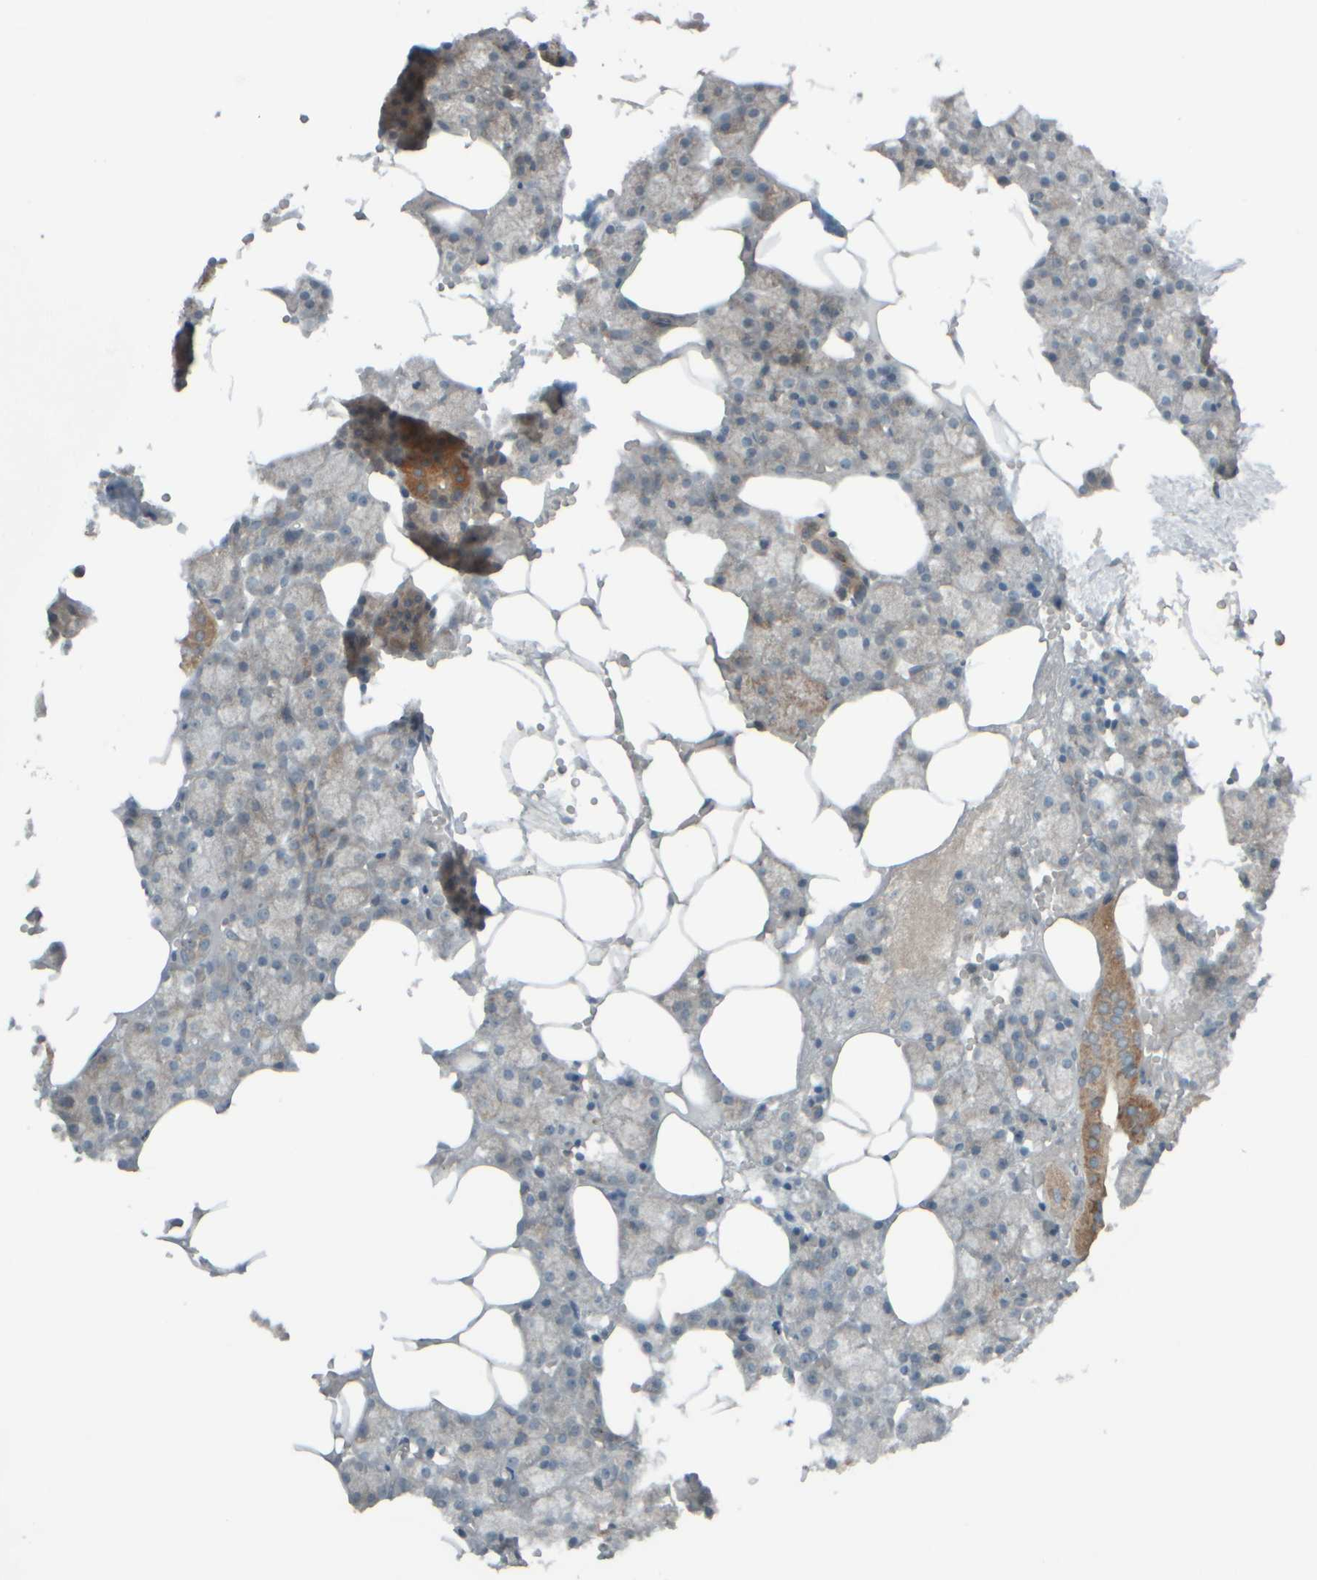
{"staining": {"intensity": "moderate", "quantity": "<25%", "location": "cytoplasmic/membranous"}, "tissue": "salivary gland", "cell_type": "Glandular cells", "image_type": "normal", "snomed": [{"axis": "morphology", "description": "Normal tissue, NOS"}, {"axis": "topography", "description": "Salivary gland"}], "caption": "Salivary gland was stained to show a protein in brown. There is low levels of moderate cytoplasmic/membranous expression in approximately <25% of glandular cells. (DAB (3,3'-diaminobenzidine) IHC with brightfield microscopy, high magnification).", "gene": "HGS", "patient": {"sex": "male", "age": 62}}